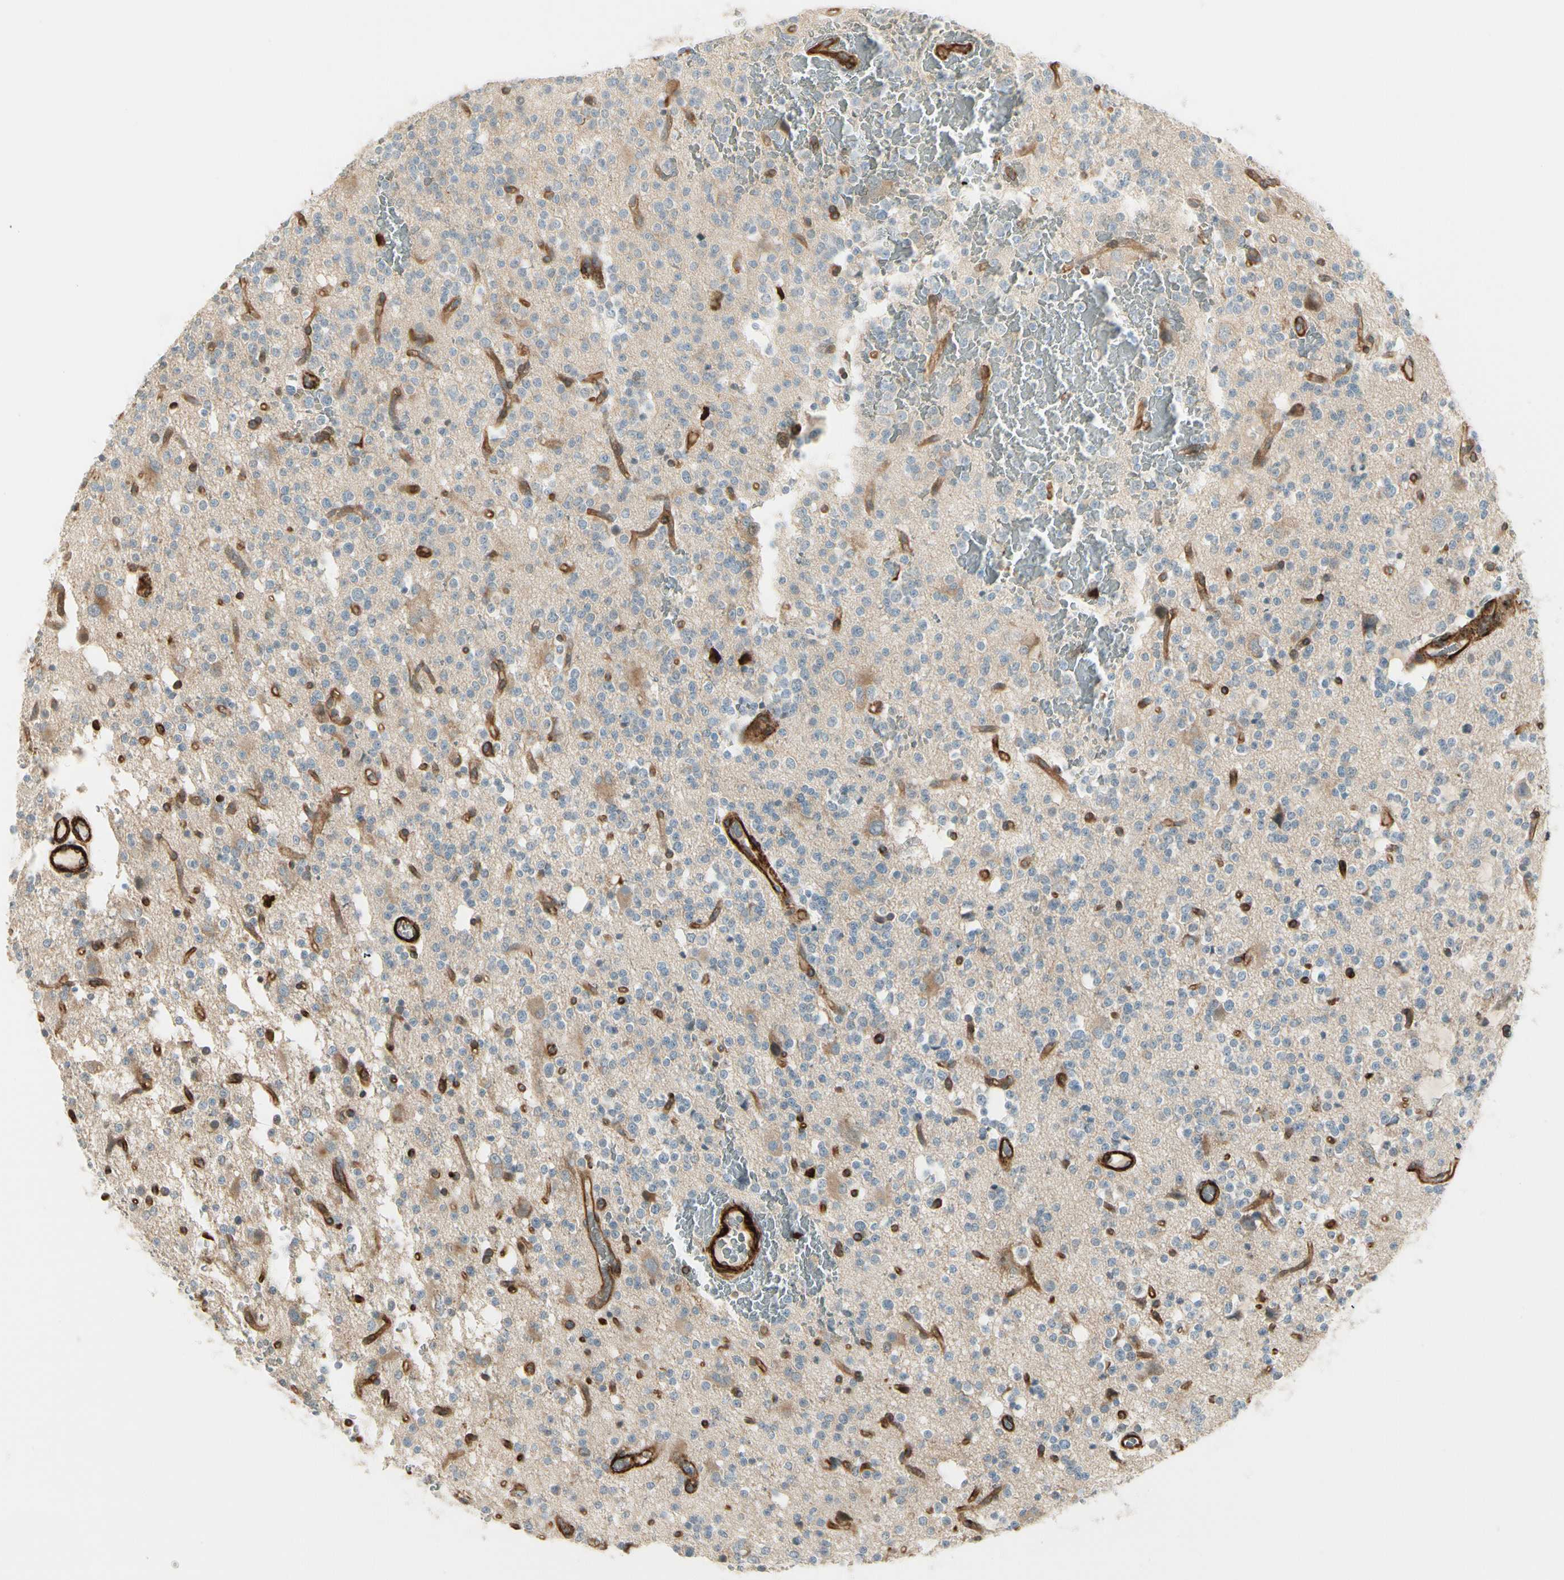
{"staining": {"intensity": "weak", "quantity": "<25%", "location": "cytoplasmic/membranous"}, "tissue": "glioma", "cell_type": "Tumor cells", "image_type": "cancer", "snomed": [{"axis": "morphology", "description": "Glioma, malignant, High grade"}, {"axis": "topography", "description": "Brain"}], "caption": "This histopathology image is of malignant glioma (high-grade) stained with immunohistochemistry (IHC) to label a protein in brown with the nuclei are counter-stained blue. There is no staining in tumor cells.", "gene": "MCAM", "patient": {"sex": "male", "age": 47}}